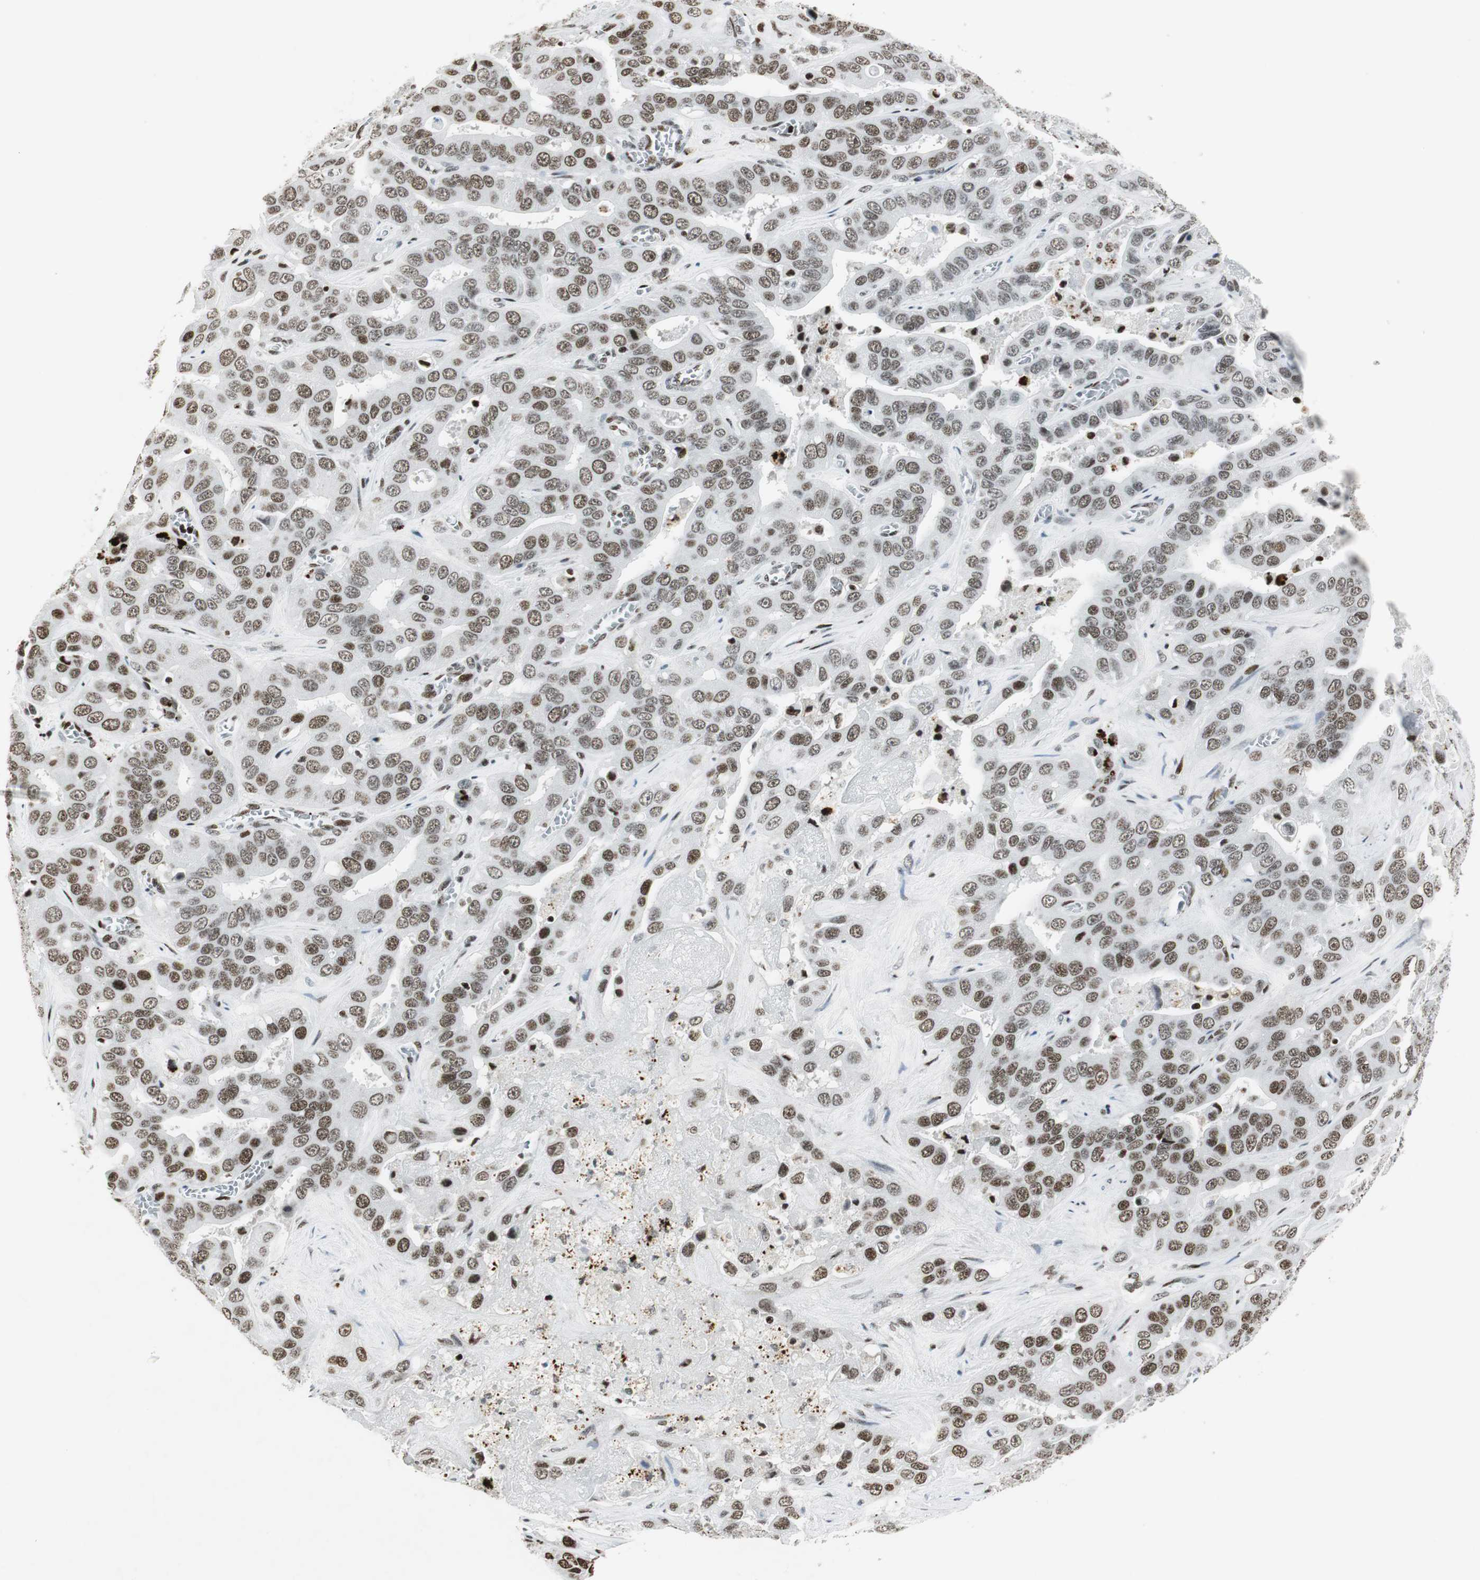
{"staining": {"intensity": "moderate", "quantity": ">75%", "location": "nuclear"}, "tissue": "liver cancer", "cell_type": "Tumor cells", "image_type": "cancer", "snomed": [{"axis": "morphology", "description": "Cholangiocarcinoma"}, {"axis": "topography", "description": "Liver"}], "caption": "Cholangiocarcinoma (liver) was stained to show a protein in brown. There is medium levels of moderate nuclear positivity in about >75% of tumor cells.", "gene": "RBBP4", "patient": {"sex": "female", "age": 52}}